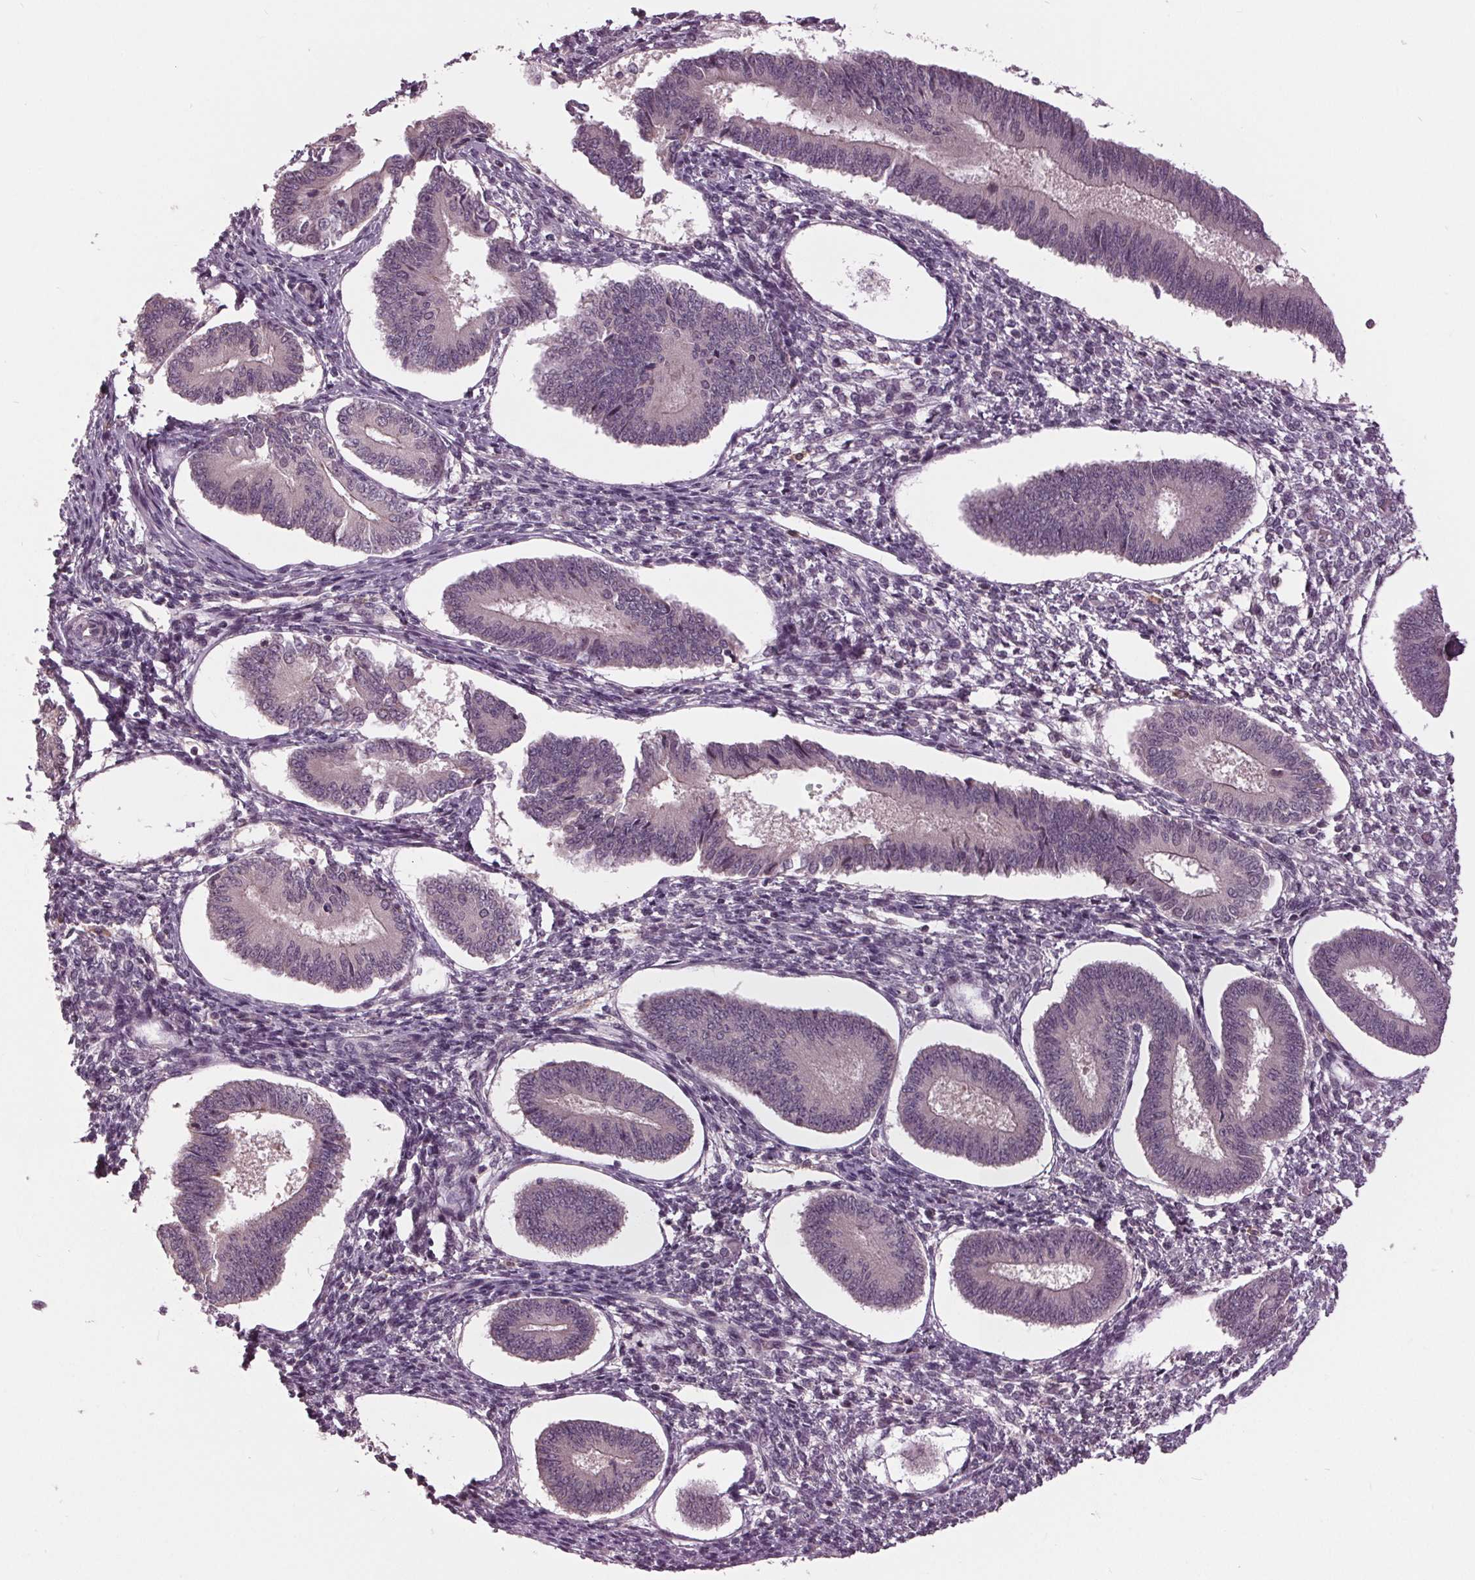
{"staining": {"intensity": "negative", "quantity": "none", "location": "none"}, "tissue": "endometrium", "cell_type": "Cells in endometrial stroma", "image_type": "normal", "snomed": [{"axis": "morphology", "description": "Normal tissue, NOS"}, {"axis": "topography", "description": "Endometrium"}], "caption": "Cells in endometrial stroma show no significant staining in normal endometrium.", "gene": "SIGLEC6", "patient": {"sex": "female", "age": 42}}